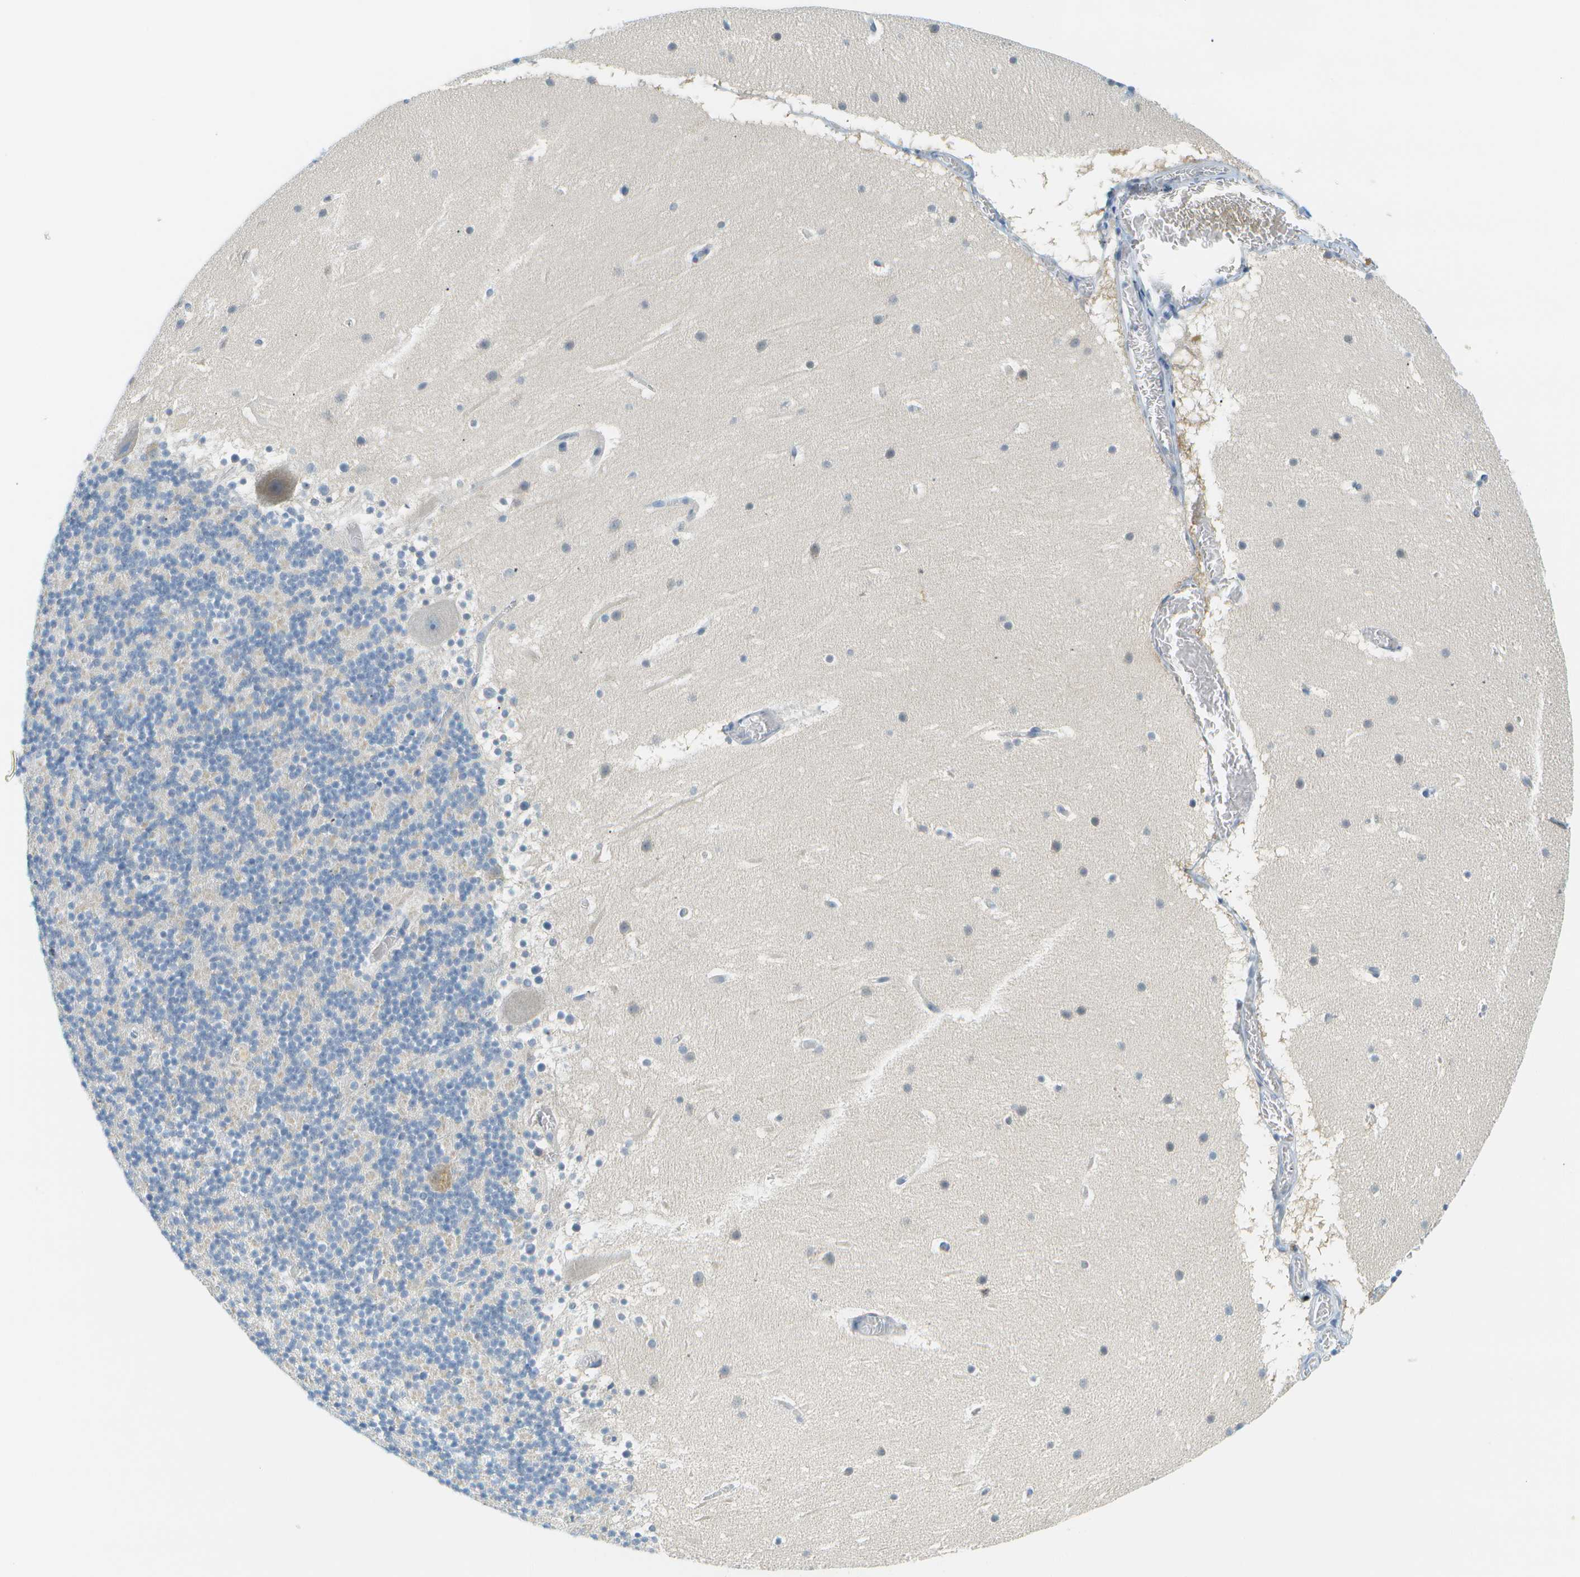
{"staining": {"intensity": "negative", "quantity": "none", "location": "none"}, "tissue": "cerebellum", "cell_type": "Cells in granular layer", "image_type": "normal", "snomed": [{"axis": "morphology", "description": "Normal tissue, NOS"}, {"axis": "topography", "description": "Cerebellum"}], "caption": "Protein analysis of unremarkable cerebellum shows no significant positivity in cells in granular layer.", "gene": "SMYD5", "patient": {"sex": "male", "age": 45}}